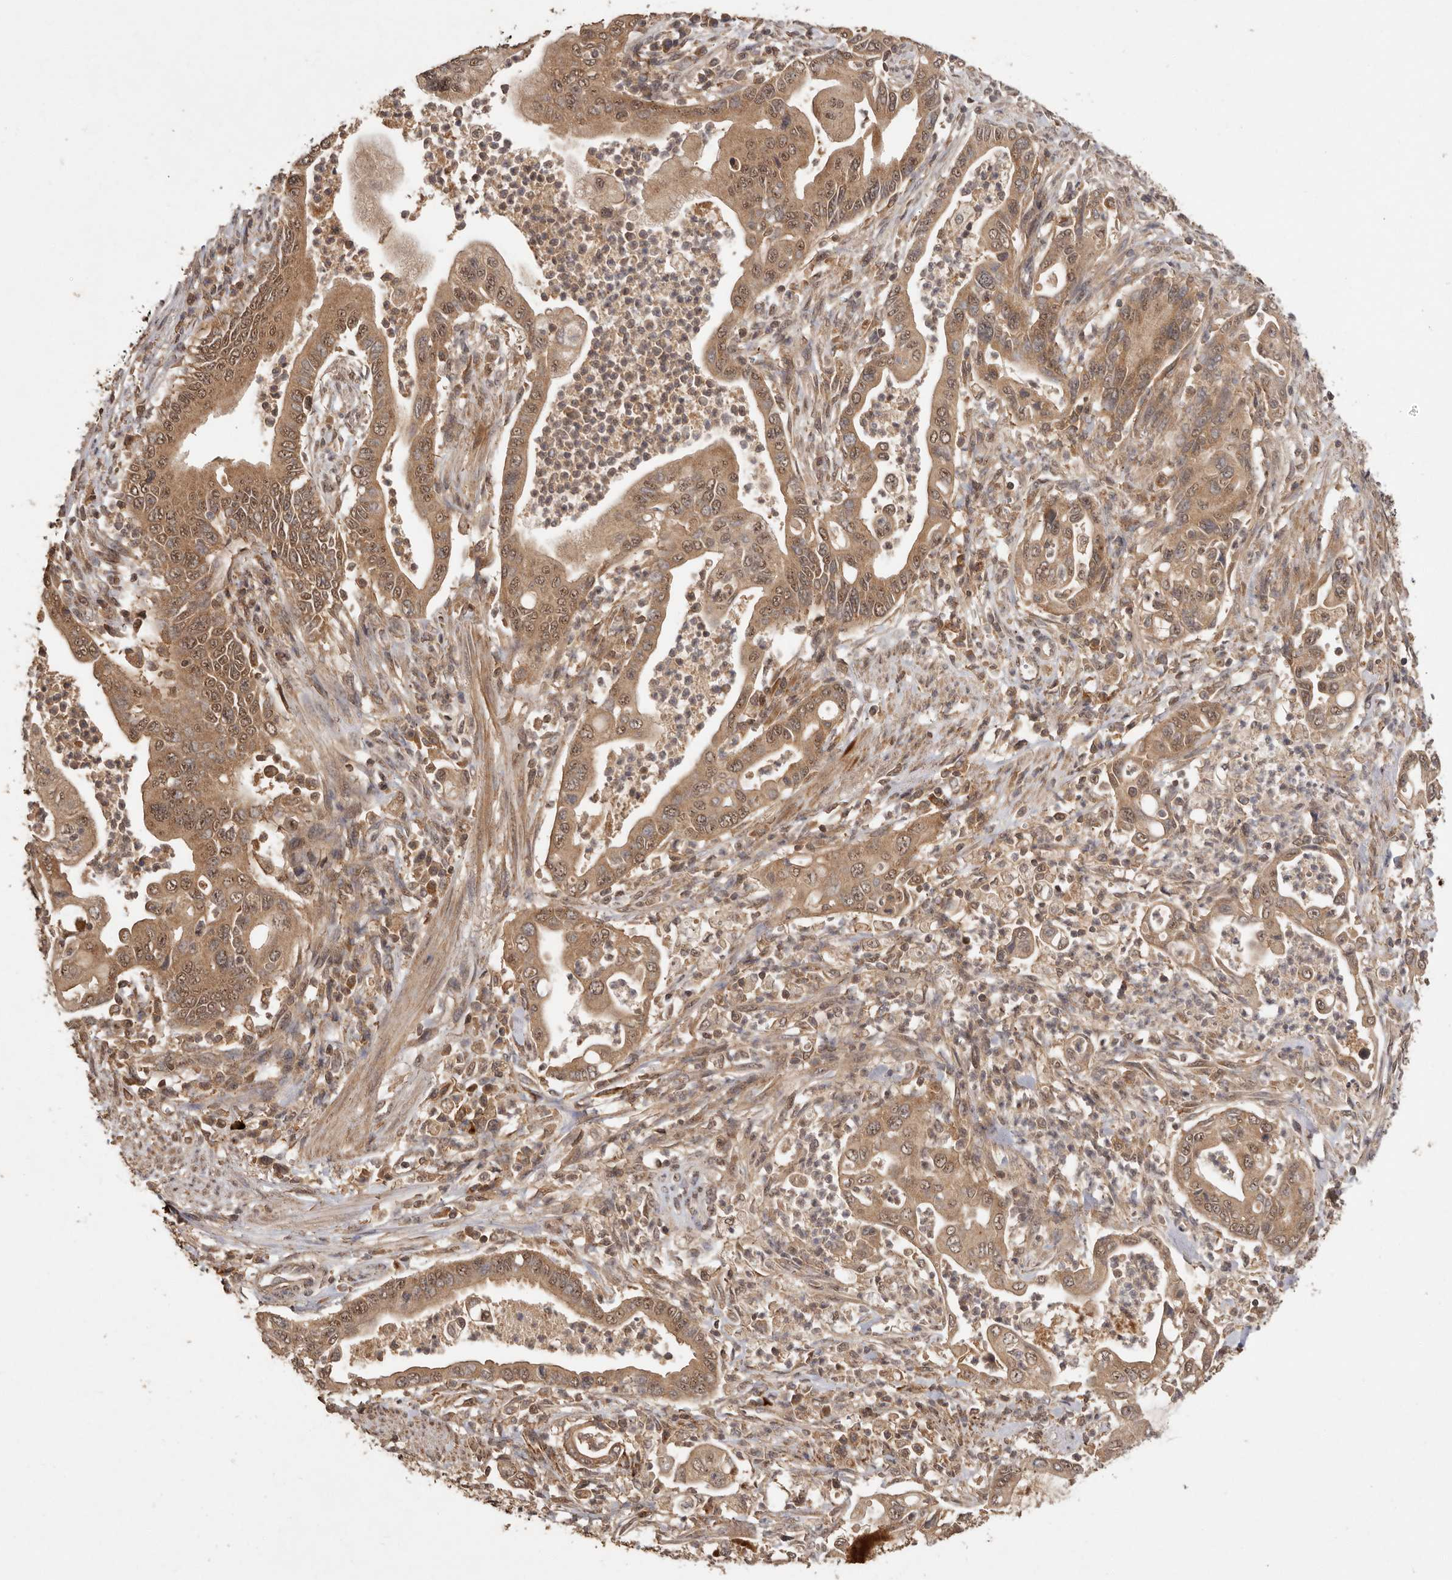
{"staining": {"intensity": "moderate", "quantity": ">75%", "location": "cytoplasmic/membranous,nuclear"}, "tissue": "pancreatic cancer", "cell_type": "Tumor cells", "image_type": "cancer", "snomed": [{"axis": "morphology", "description": "Adenocarcinoma, NOS"}, {"axis": "topography", "description": "Pancreas"}], "caption": "A micrograph showing moderate cytoplasmic/membranous and nuclear positivity in approximately >75% of tumor cells in pancreatic adenocarcinoma, as visualized by brown immunohistochemical staining.", "gene": "RWDD1", "patient": {"sex": "male", "age": 78}}